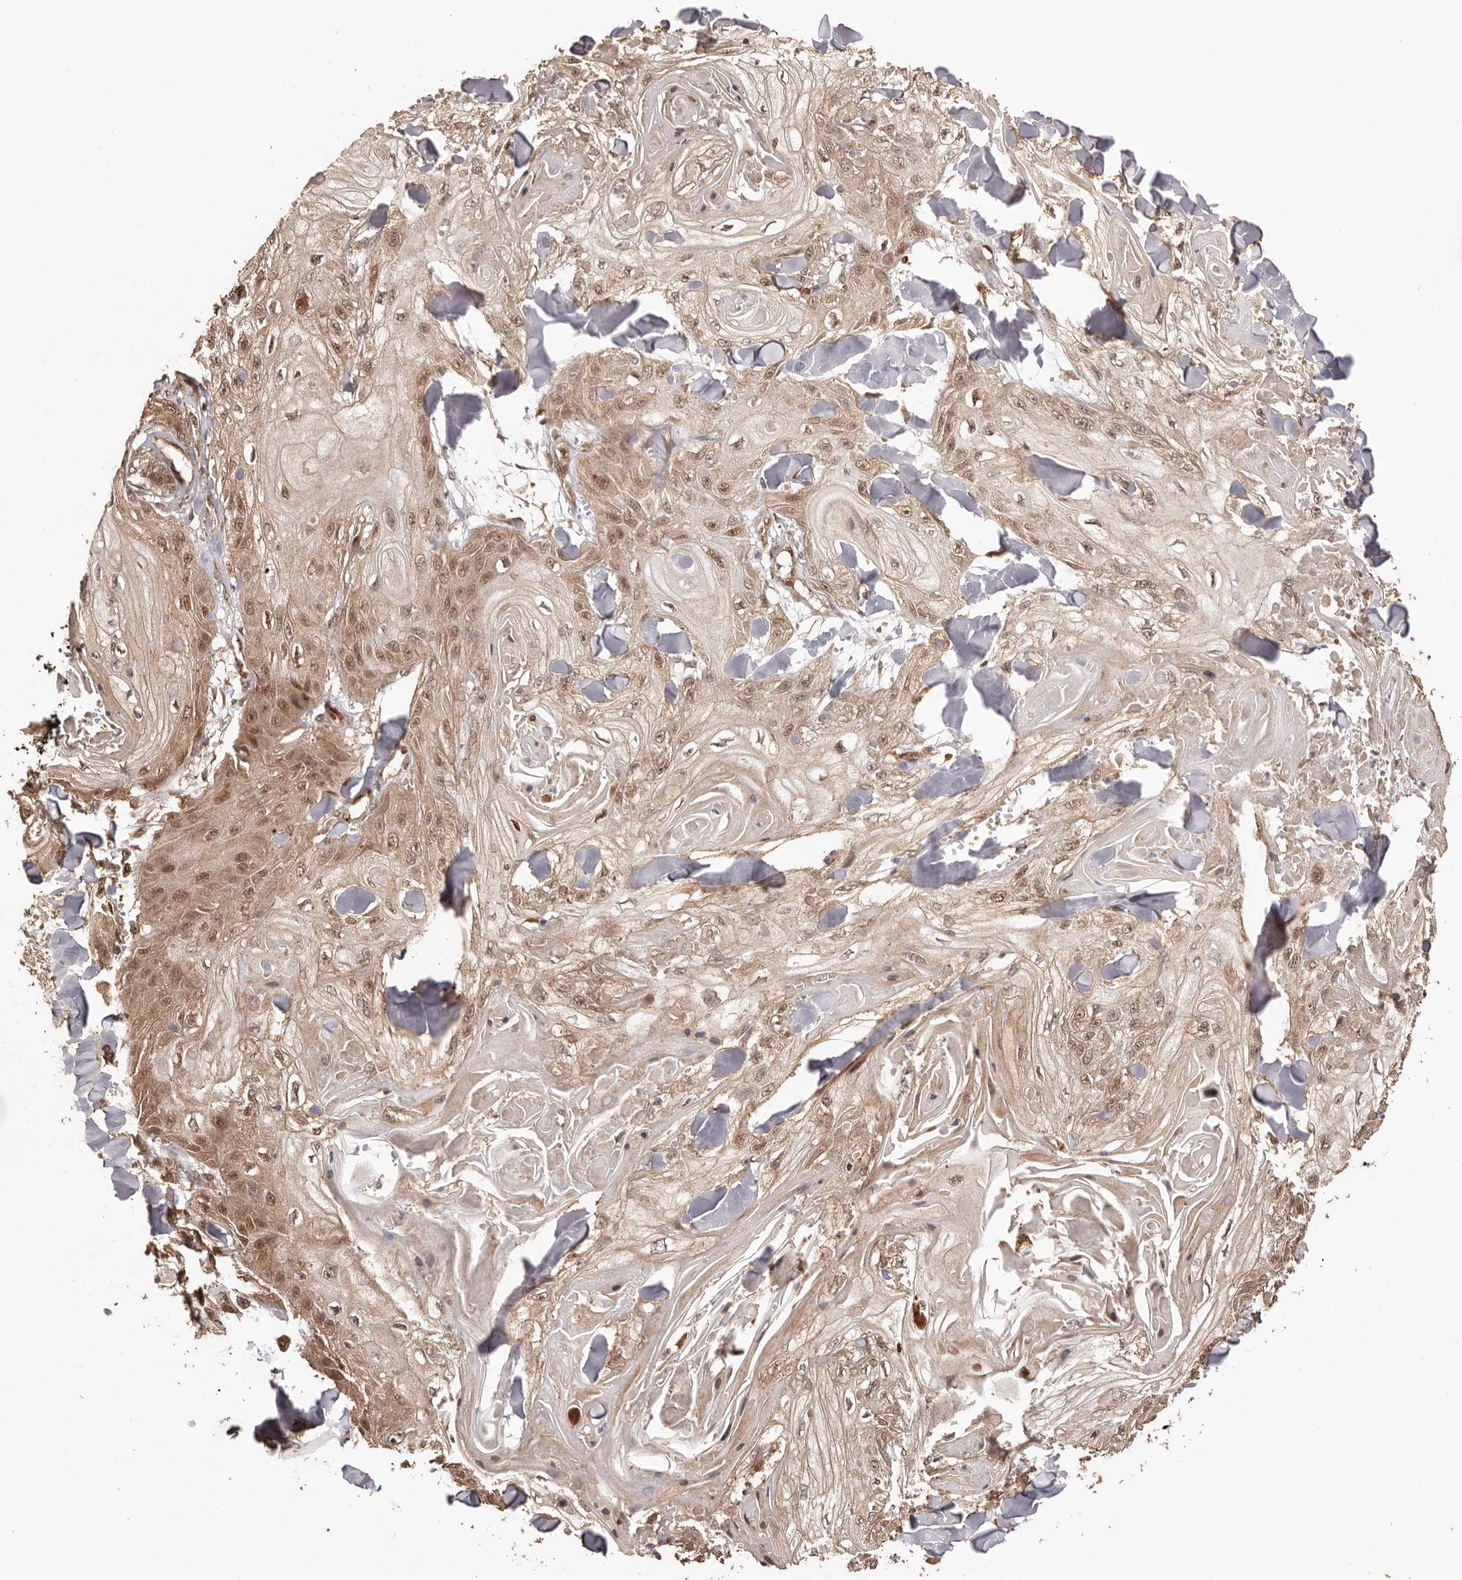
{"staining": {"intensity": "moderate", "quantity": ">75%", "location": "cytoplasmic/membranous,nuclear"}, "tissue": "skin cancer", "cell_type": "Tumor cells", "image_type": "cancer", "snomed": [{"axis": "morphology", "description": "Squamous cell carcinoma, NOS"}, {"axis": "topography", "description": "Skin"}], "caption": "Immunohistochemical staining of skin cancer (squamous cell carcinoma) shows medium levels of moderate cytoplasmic/membranous and nuclear staining in about >75% of tumor cells.", "gene": "UBR2", "patient": {"sex": "male", "age": 74}}